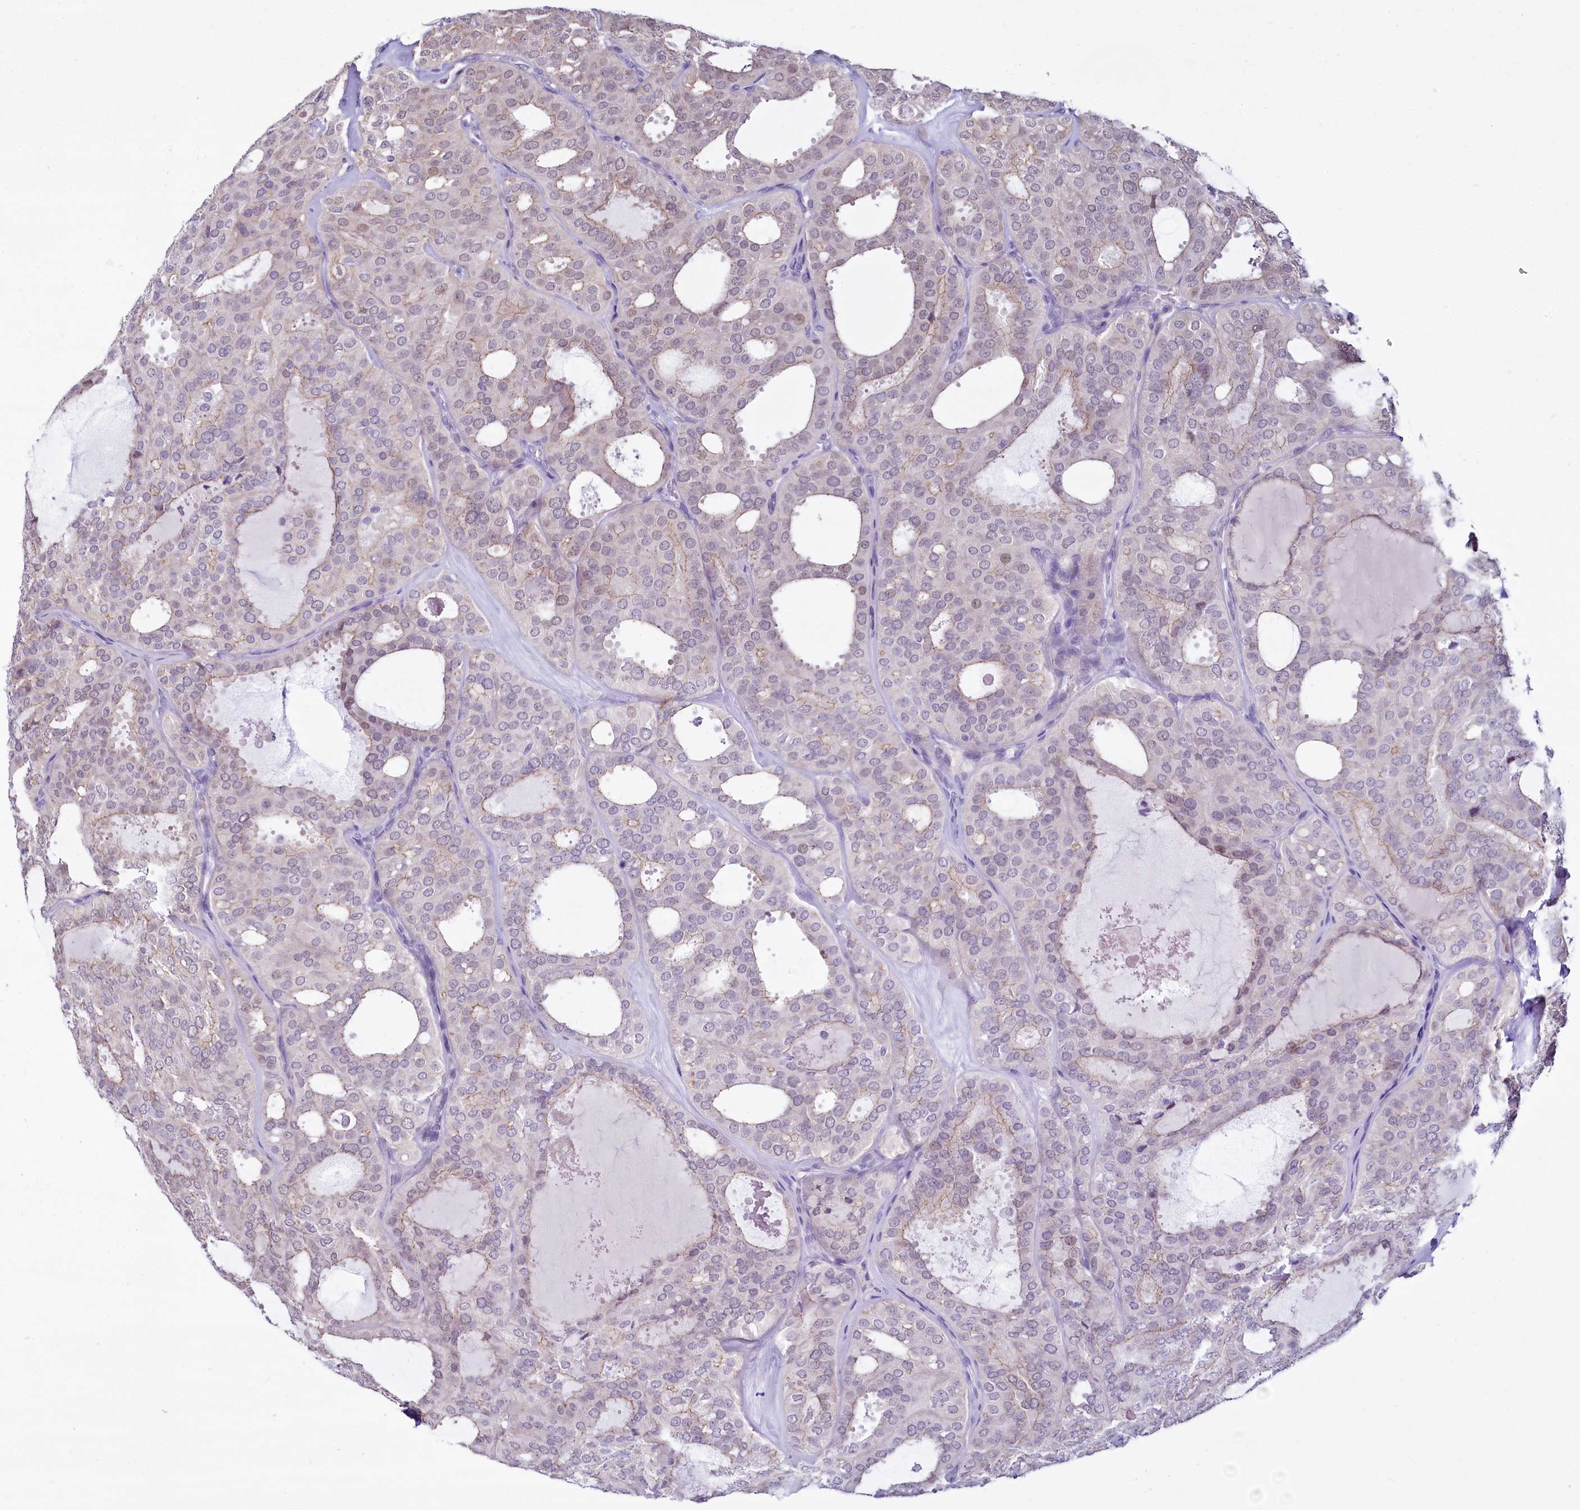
{"staining": {"intensity": "weak", "quantity": "<25%", "location": "cytoplasmic/membranous,nuclear"}, "tissue": "thyroid cancer", "cell_type": "Tumor cells", "image_type": "cancer", "snomed": [{"axis": "morphology", "description": "Follicular adenoma carcinoma, NOS"}, {"axis": "topography", "description": "Thyroid gland"}], "caption": "There is no significant positivity in tumor cells of thyroid follicular adenoma carcinoma. (DAB (3,3'-diaminobenzidine) IHC with hematoxylin counter stain).", "gene": "BANK1", "patient": {"sex": "male", "age": 75}}